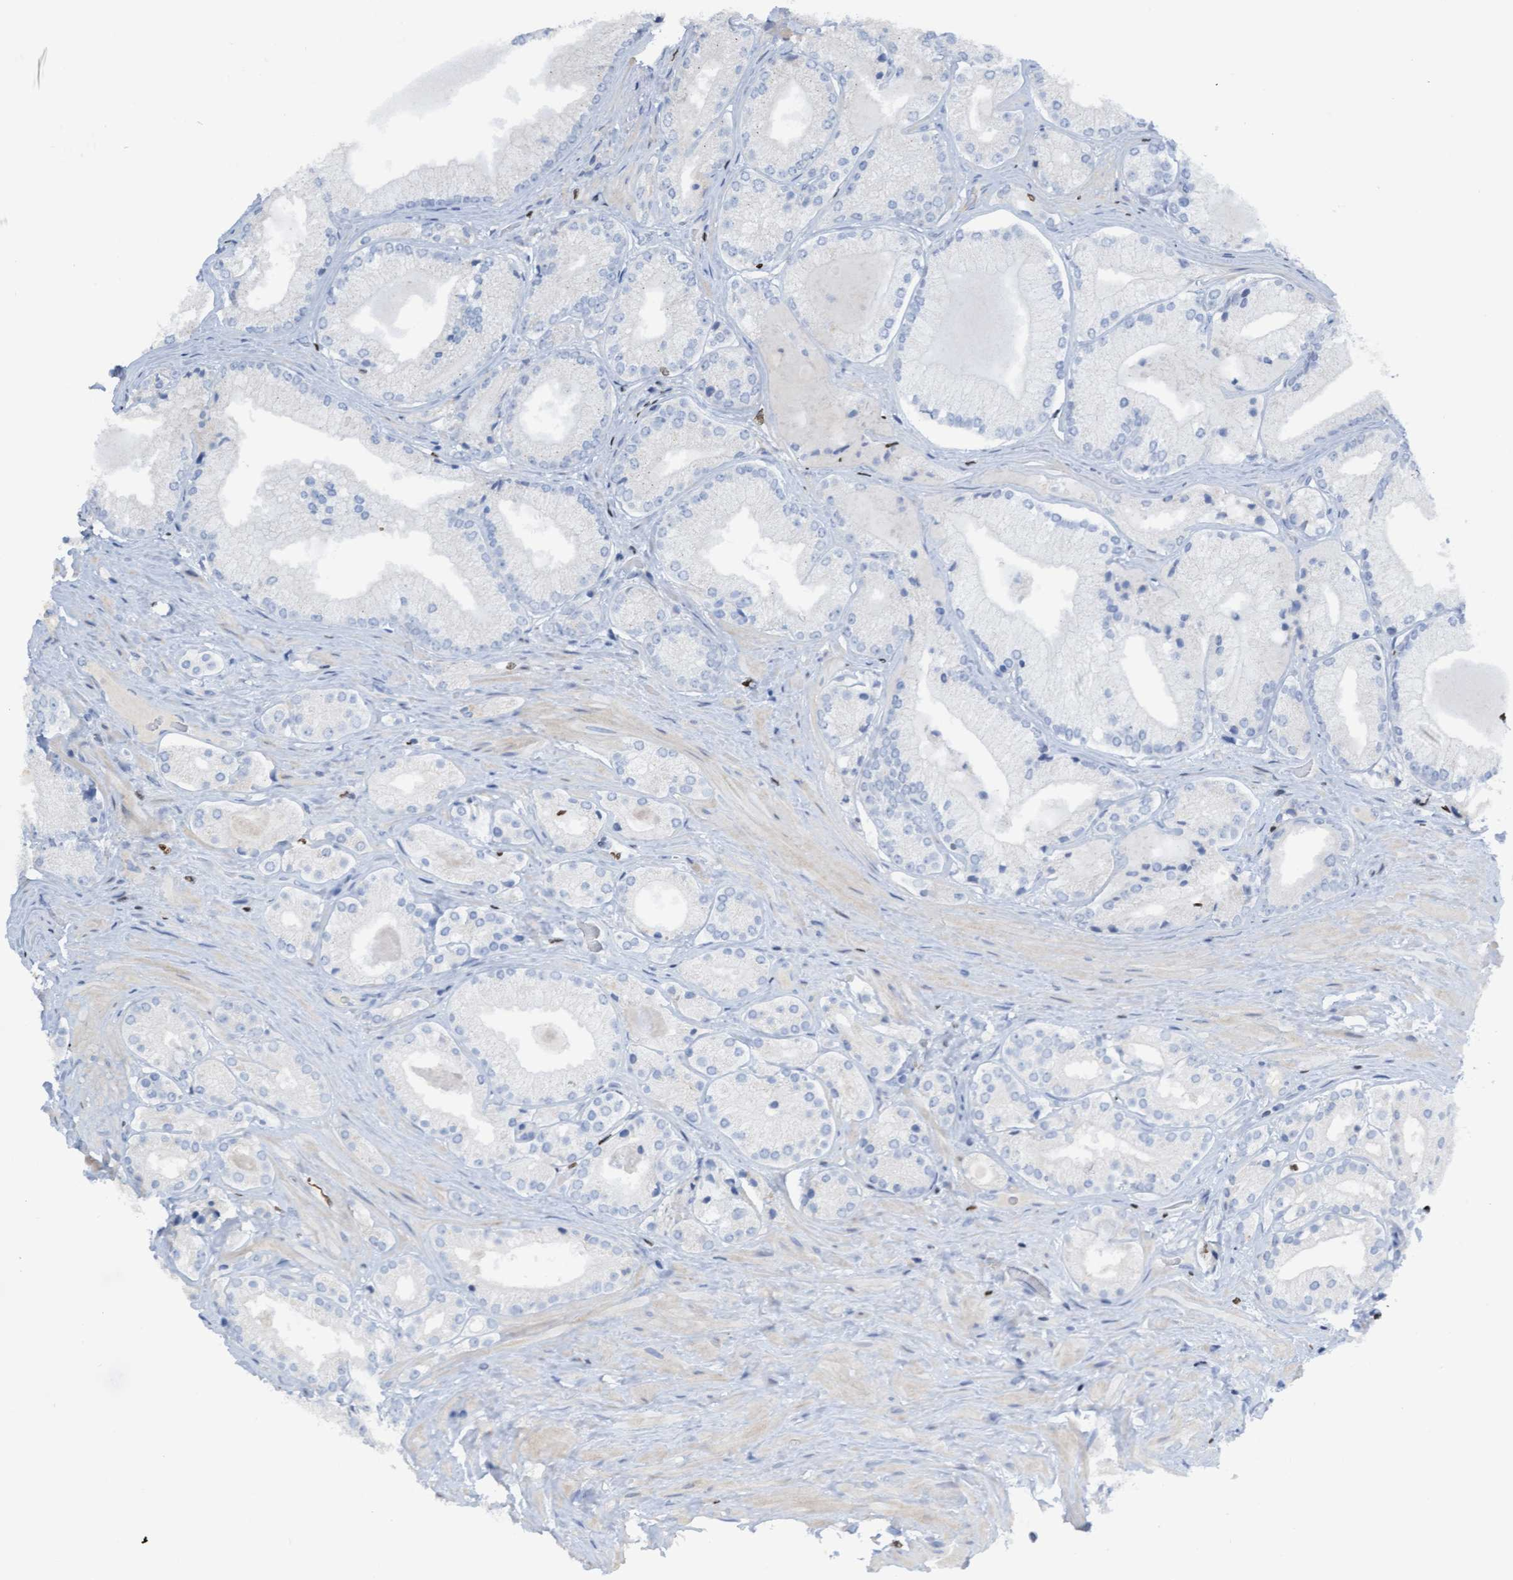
{"staining": {"intensity": "negative", "quantity": "none", "location": "none"}, "tissue": "prostate cancer", "cell_type": "Tumor cells", "image_type": "cancer", "snomed": [{"axis": "morphology", "description": "Adenocarcinoma, Low grade"}, {"axis": "topography", "description": "Prostate"}], "caption": "The IHC image has no significant expression in tumor cells of prostate cancer tissue.", "gene": "CBX2", "patient": {"sex": "male", "age": 65}}